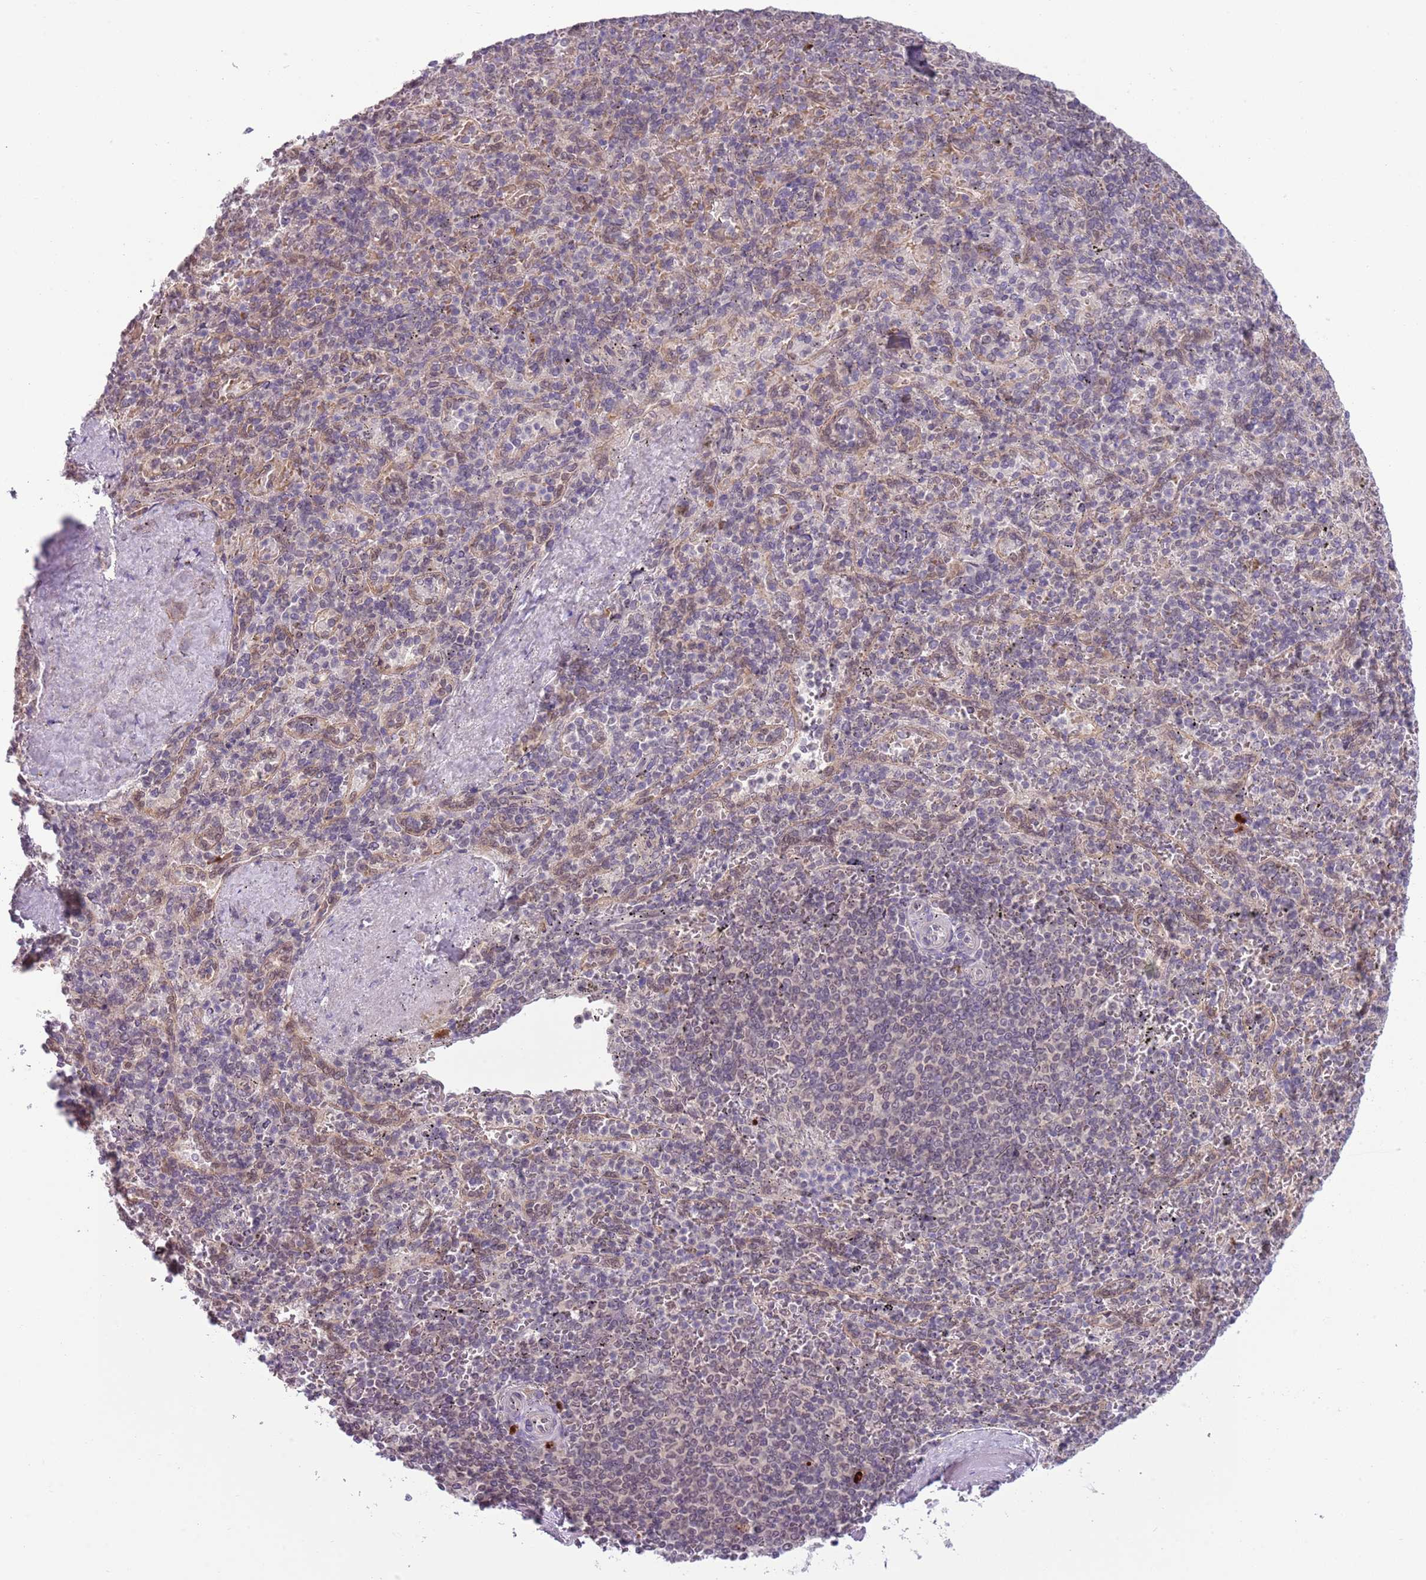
{"staining": {"intensity": "negative", "quantity": "none", "location": "none"}, "tissue": "spleen", "cell_type": "Cells in red pulp", "image_type": "normal", "snomed": [{"axis": "morphology", "description": "Normal tissue, NOS"}, {"axis": "topography", "description": "Spleen"}], "caption": "DAB immunohistochemical staining of unremarkable spleen displays no significant positivity in cells in red pulp.", "gene": "TM2D1", "patient": {"sex": "male", "age": 82}}